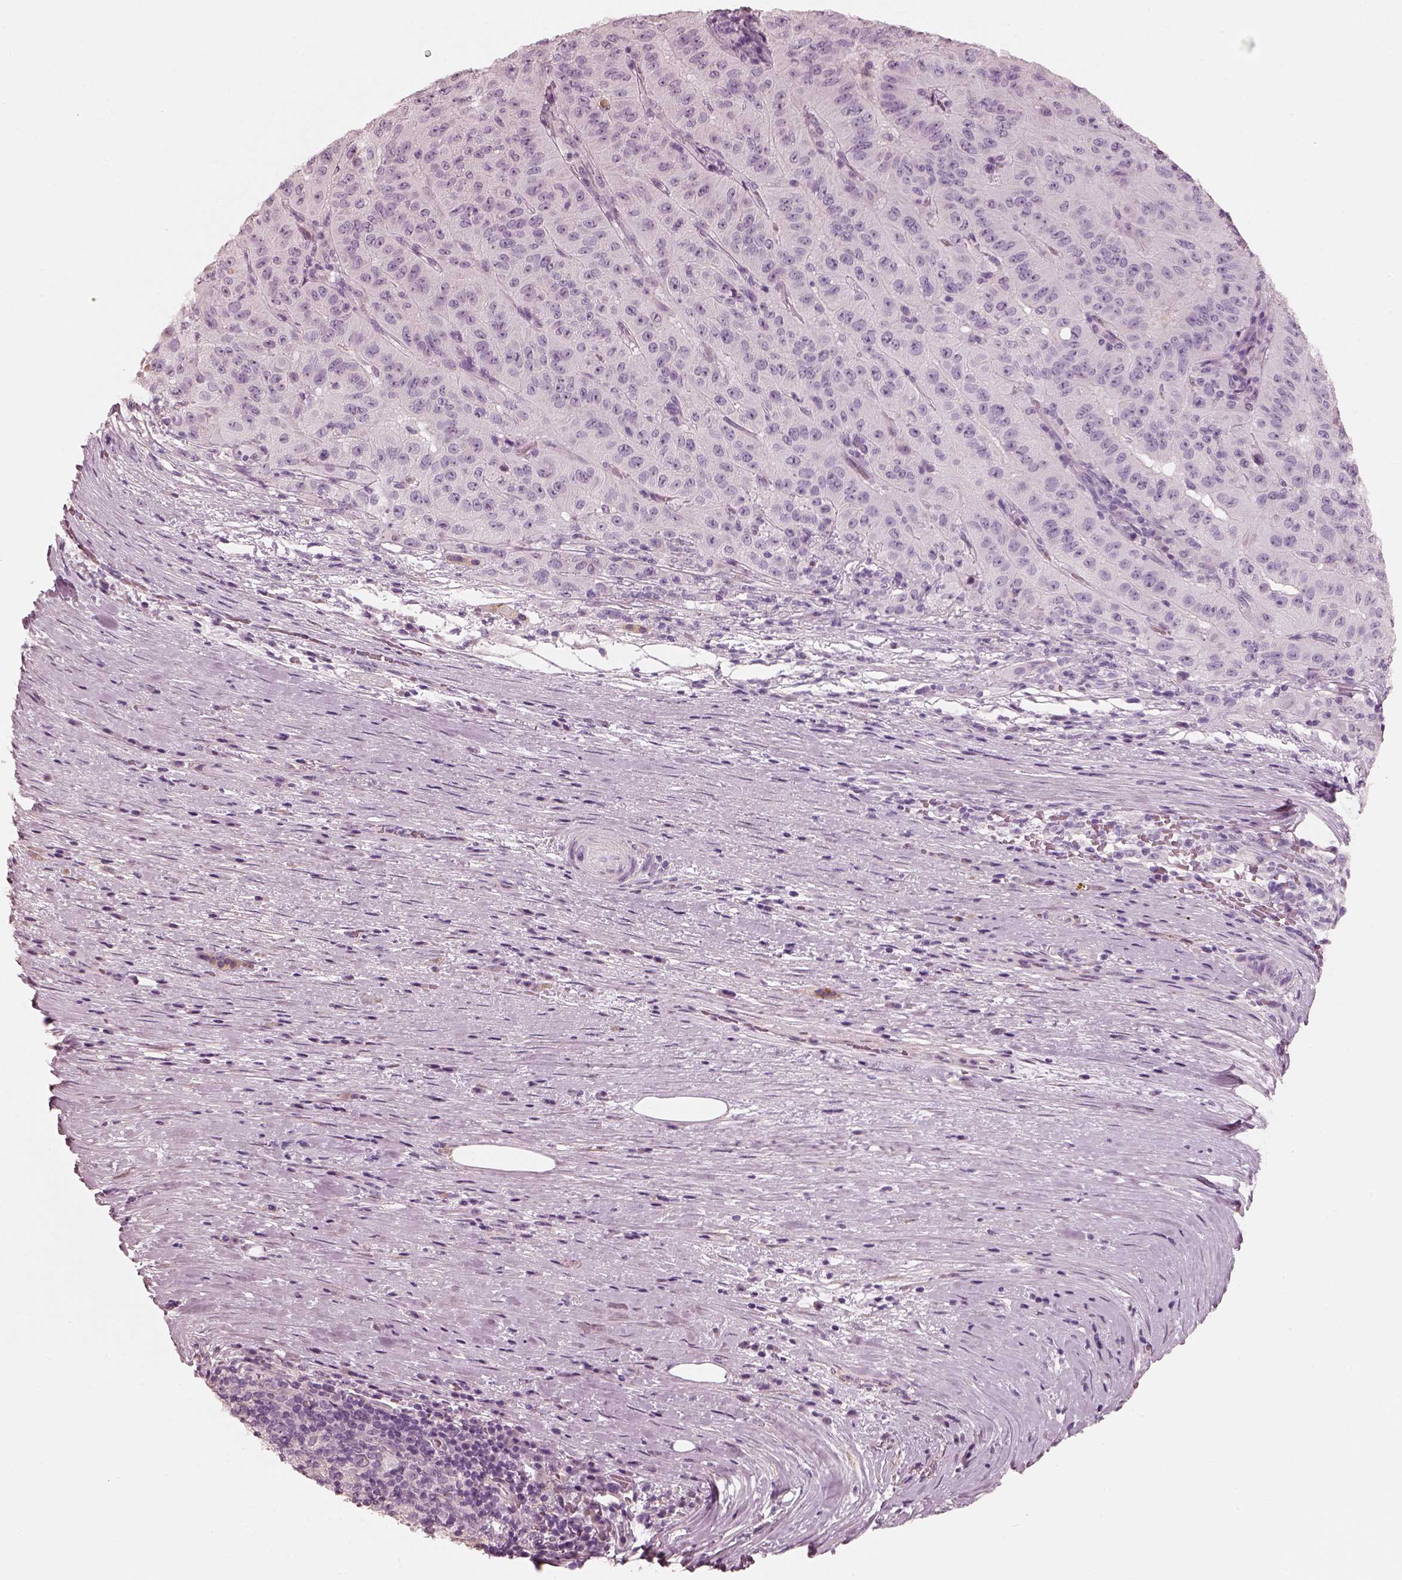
{"staining": {"intensity": "negative", "quantity": "none", "location": "none"}, "tissue": "pancreatic cancer", "cell_type": "Tumor cells", "image_type": "cancer", "snomed": [{"axis": "morphology", "description": "Adenocarcinoma, NOS"}, {"axis": "topography", "description": "Pancreas"}], "caption": "DAB (3,3'-diaminobenzidine) immunohistochemical staining of pancreatic adenocarcinoma reveals no significant expression in tumor cells. (Stains: DAB (3,3'-diaminobenzidine) IHC with hematoxylin counter stain, Microscopy: brightfield microscopy at high magnification).", "gene": "RS1", "patient": {"sex": "male", "age": 63}}